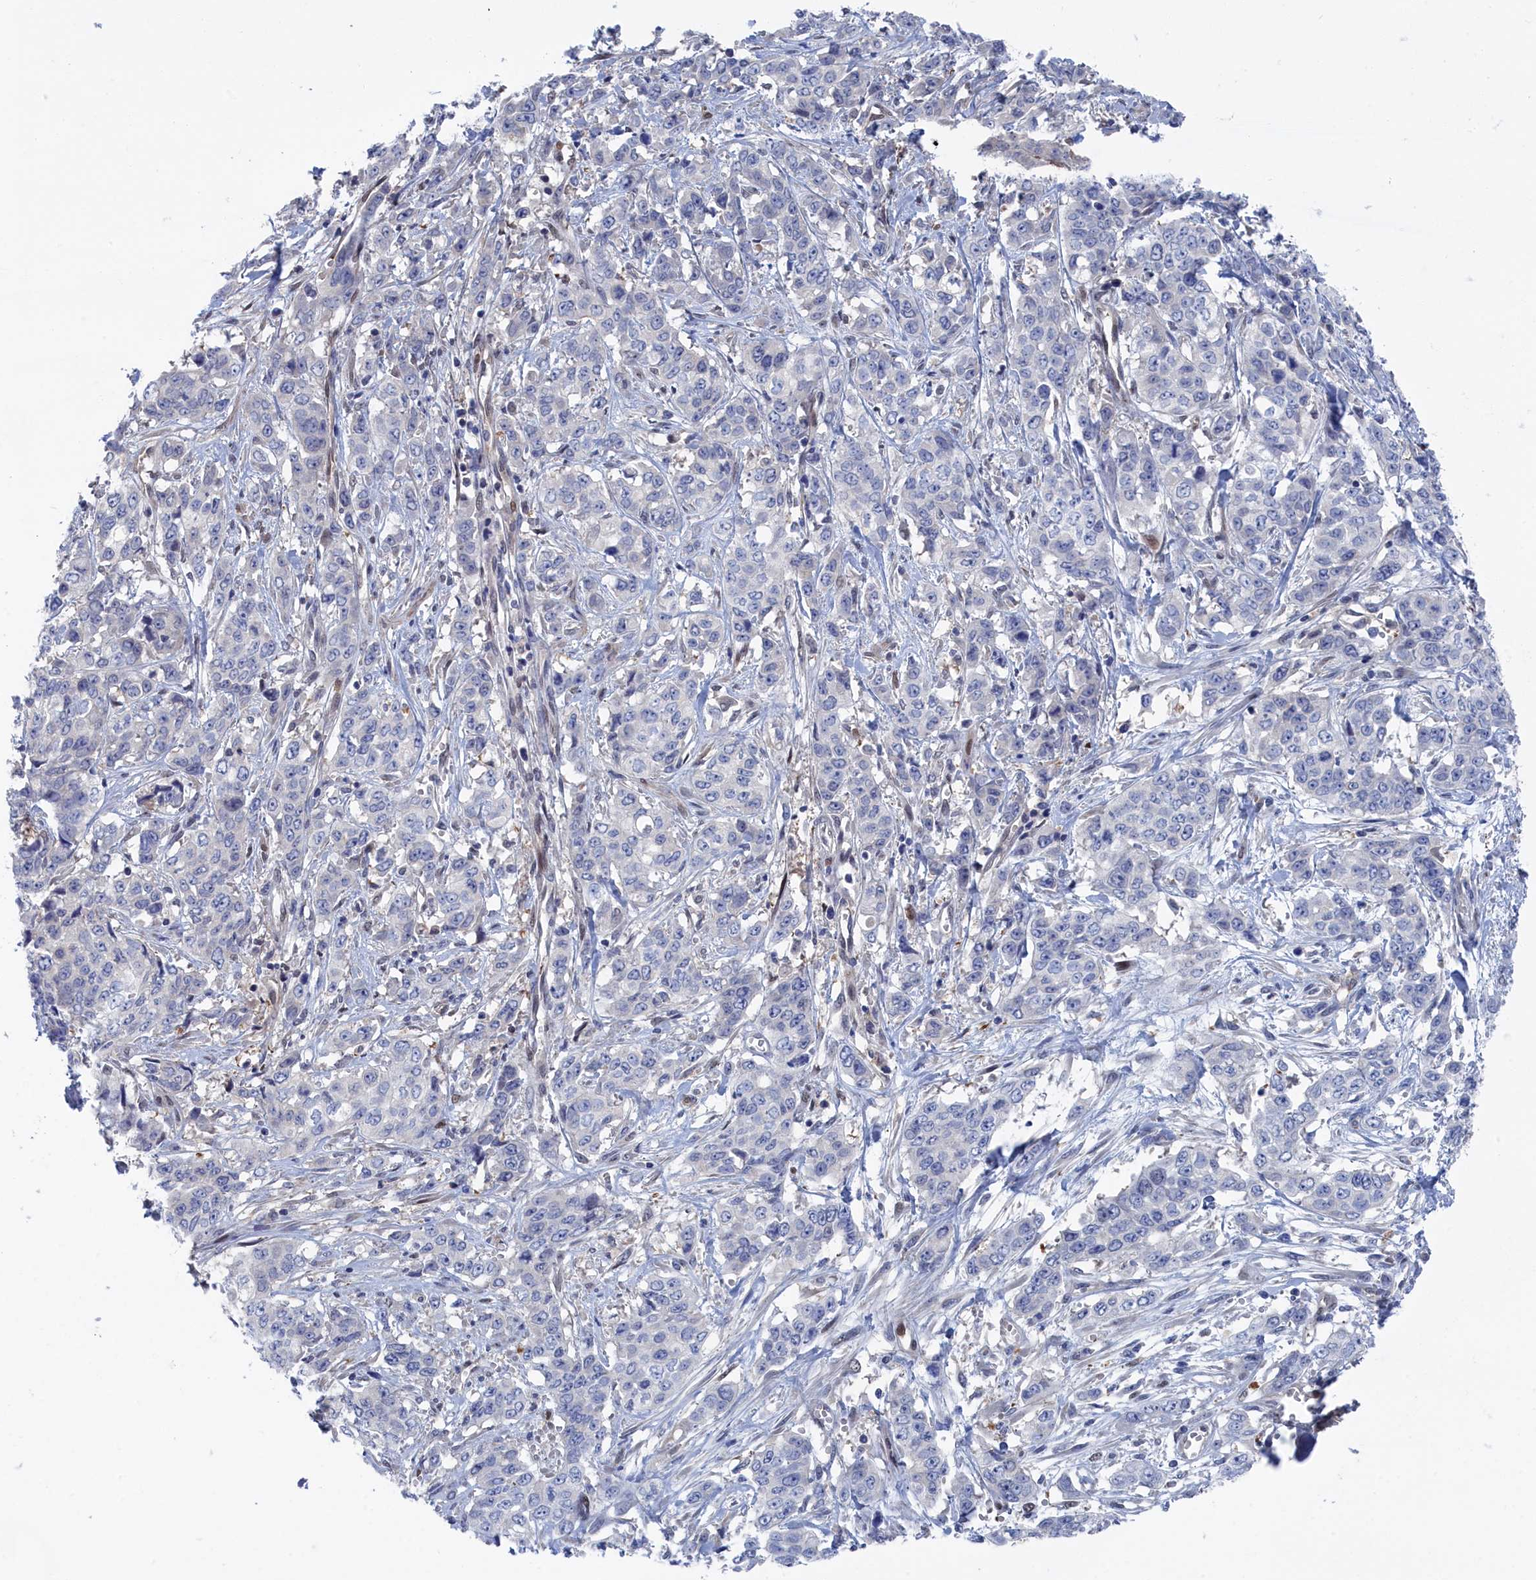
{"staining": {"intensity": "negative", "quantity": "none", "location": "none"}, "tissue": "stomach cancer", "cell_type": "Tumor cells", "image_type": "cancer", "snomed": [{"axis": "morphology", "description": "Adenocarcinoma, NOS"}, {"axis": "topography", "description": "Stomach, upper"}], "caption": "DAB immunohistochemical staining of human stomach adenocarcinoma displays no significant positivity in tumor cells.", "gene": "IRGQ", "patient": {"sex": "male", "age": 62}}